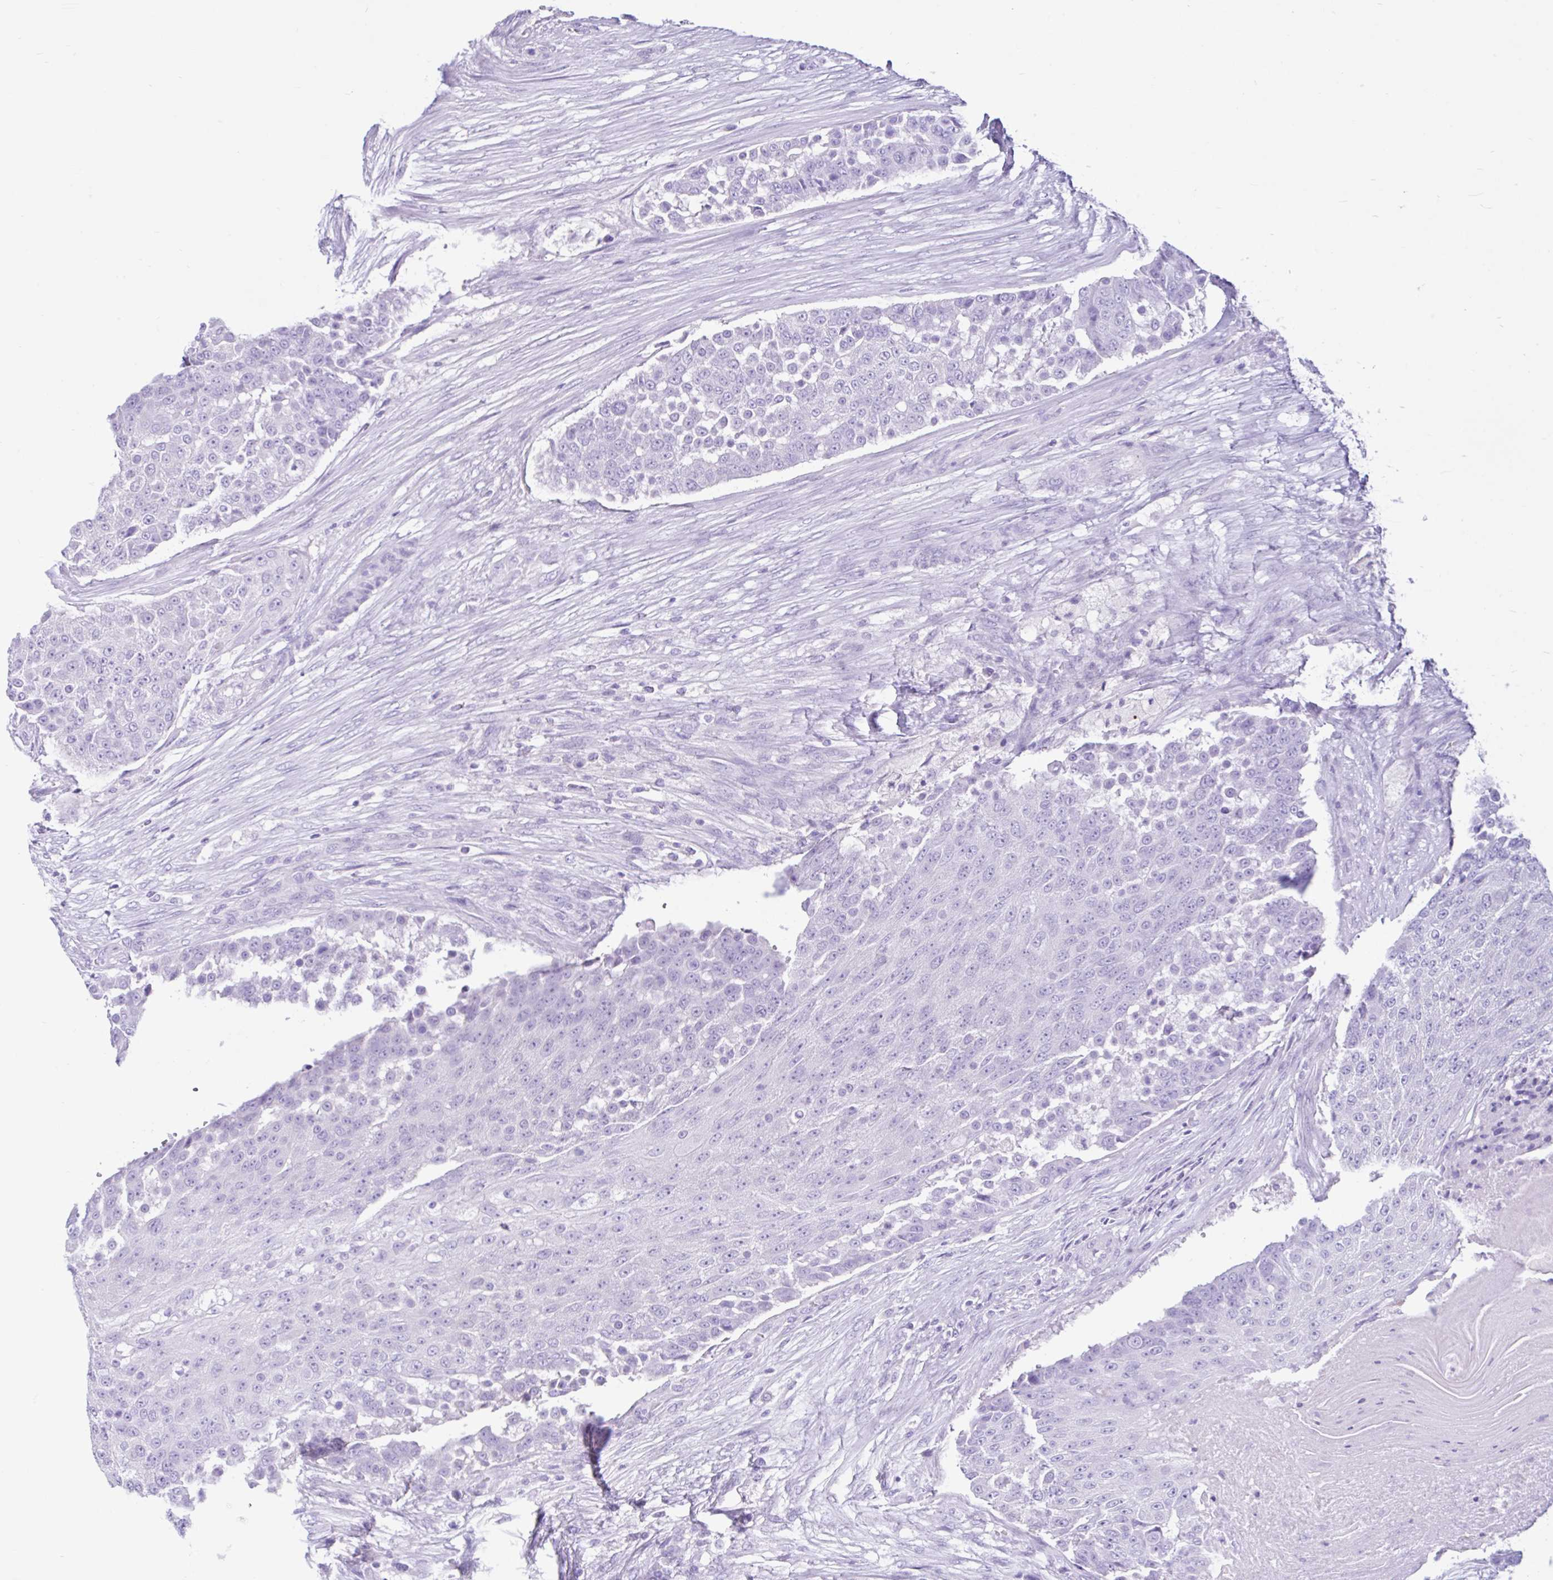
{"staining": {"intensity": "negative", "quantity": "none", "location": "none"}, "tissue": "urothelial cancer", "cell_type": "Tumor cells", "image_type": "cancer", "snomed": [{"axis": "morphology", "description": "Urothelial carcinoma, High grade"}, {"axis": "topography", "description": "Urinary bladder"}], "caption": "IHC of high-grade urothelial carcinoma reveals no expression in tumor cells. (DAB immunohistochemistry (IHC) with hematoxylin counter stain).", "gene": "CYP19A1", "patient": {"sex": "female", "age": 63}}